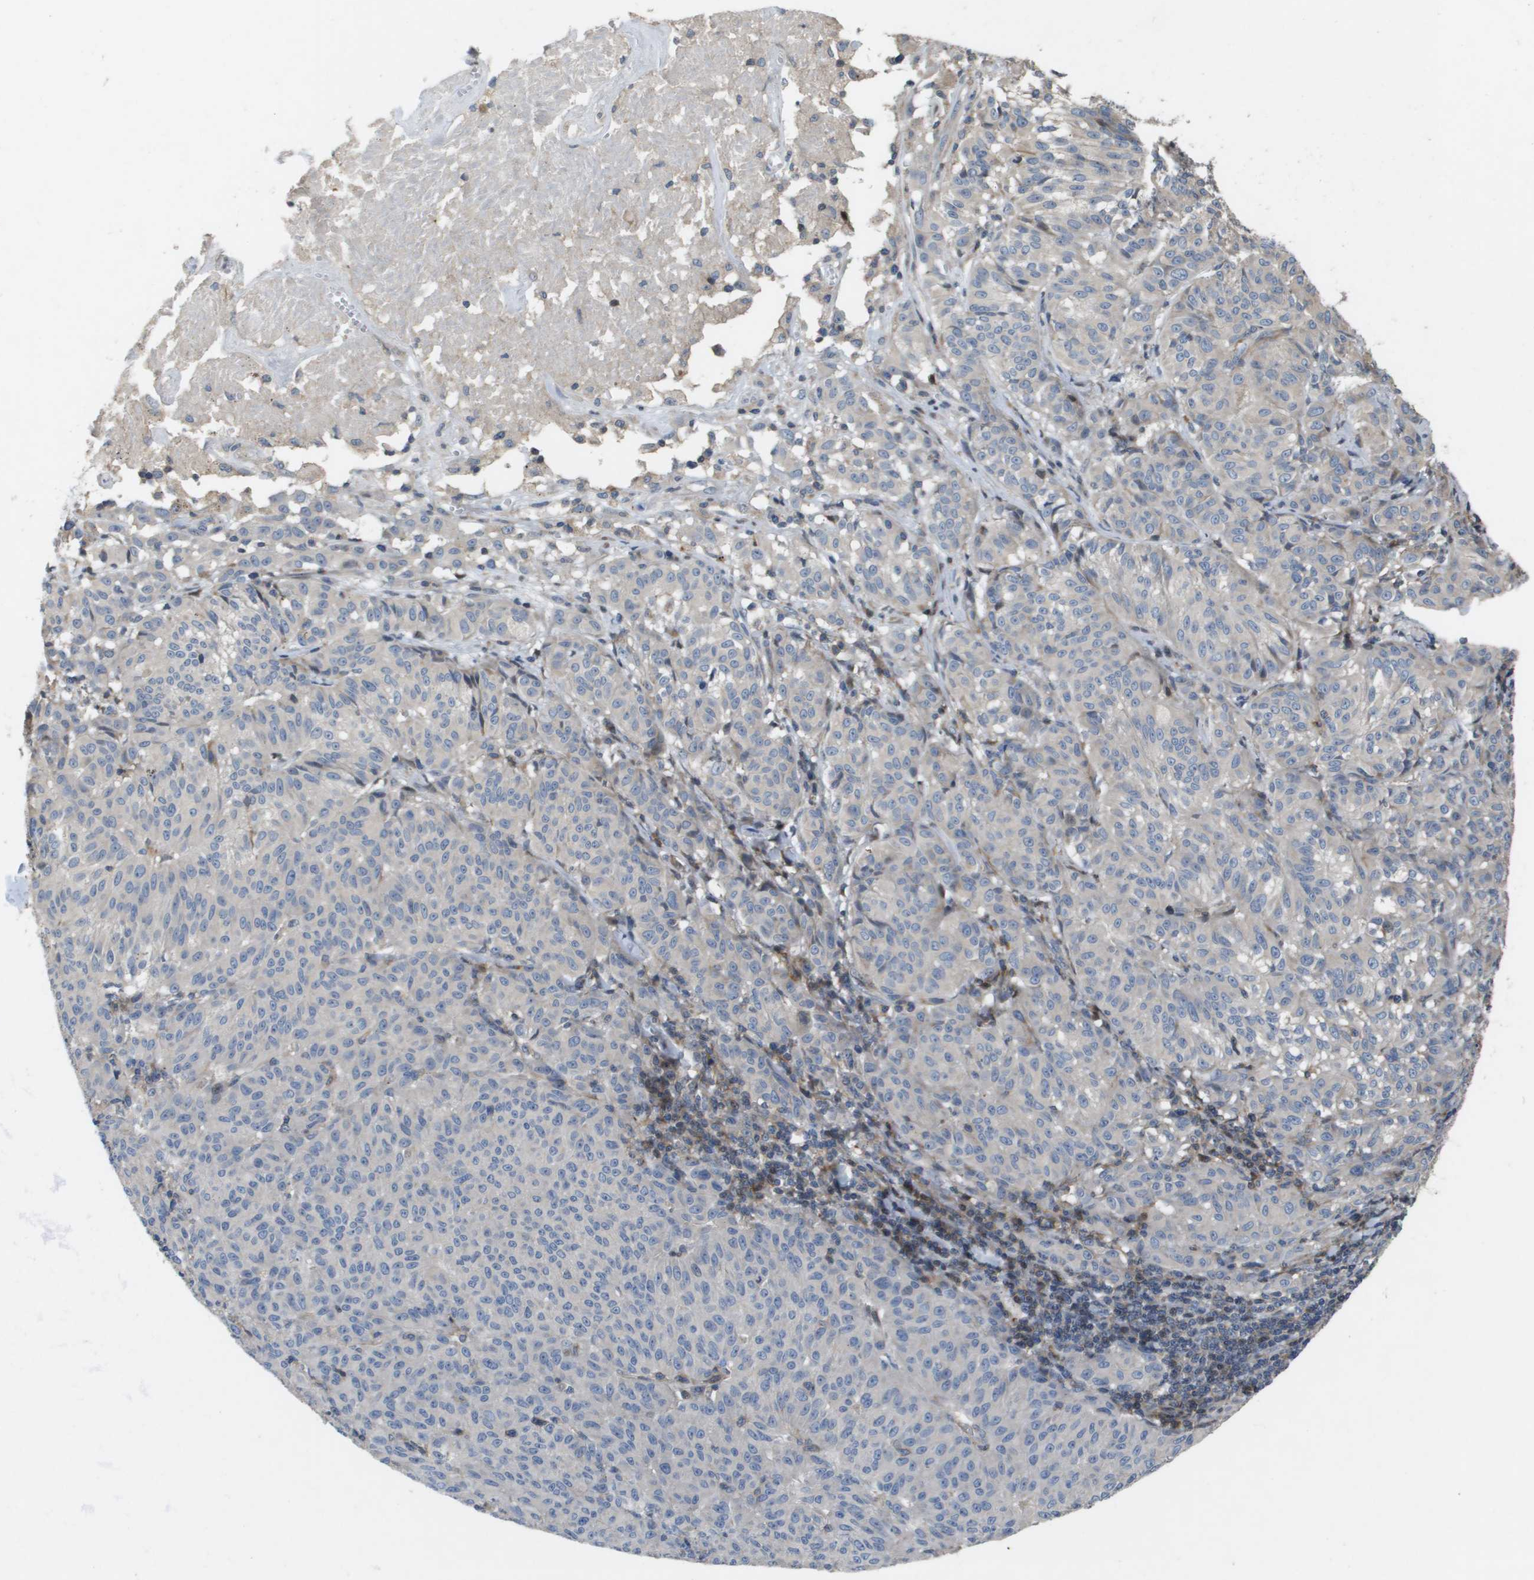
{"staining": {"intensity": "negative", "quantity": "none", "location": "none"}, "tissue": "melanoma", "cell_type": "Tumor cells", "image_type": "cancer", "snomed": [{"axis": "morphology", "description": "Malignant melanoma, NOS"}, {"axis": "topography", "description": "Skin"}], "caption": "Tumor cells show no significant staining in malignant melanoma.", "gene": "SCN4B", "patient": {"sex": "female", "age": 72}}